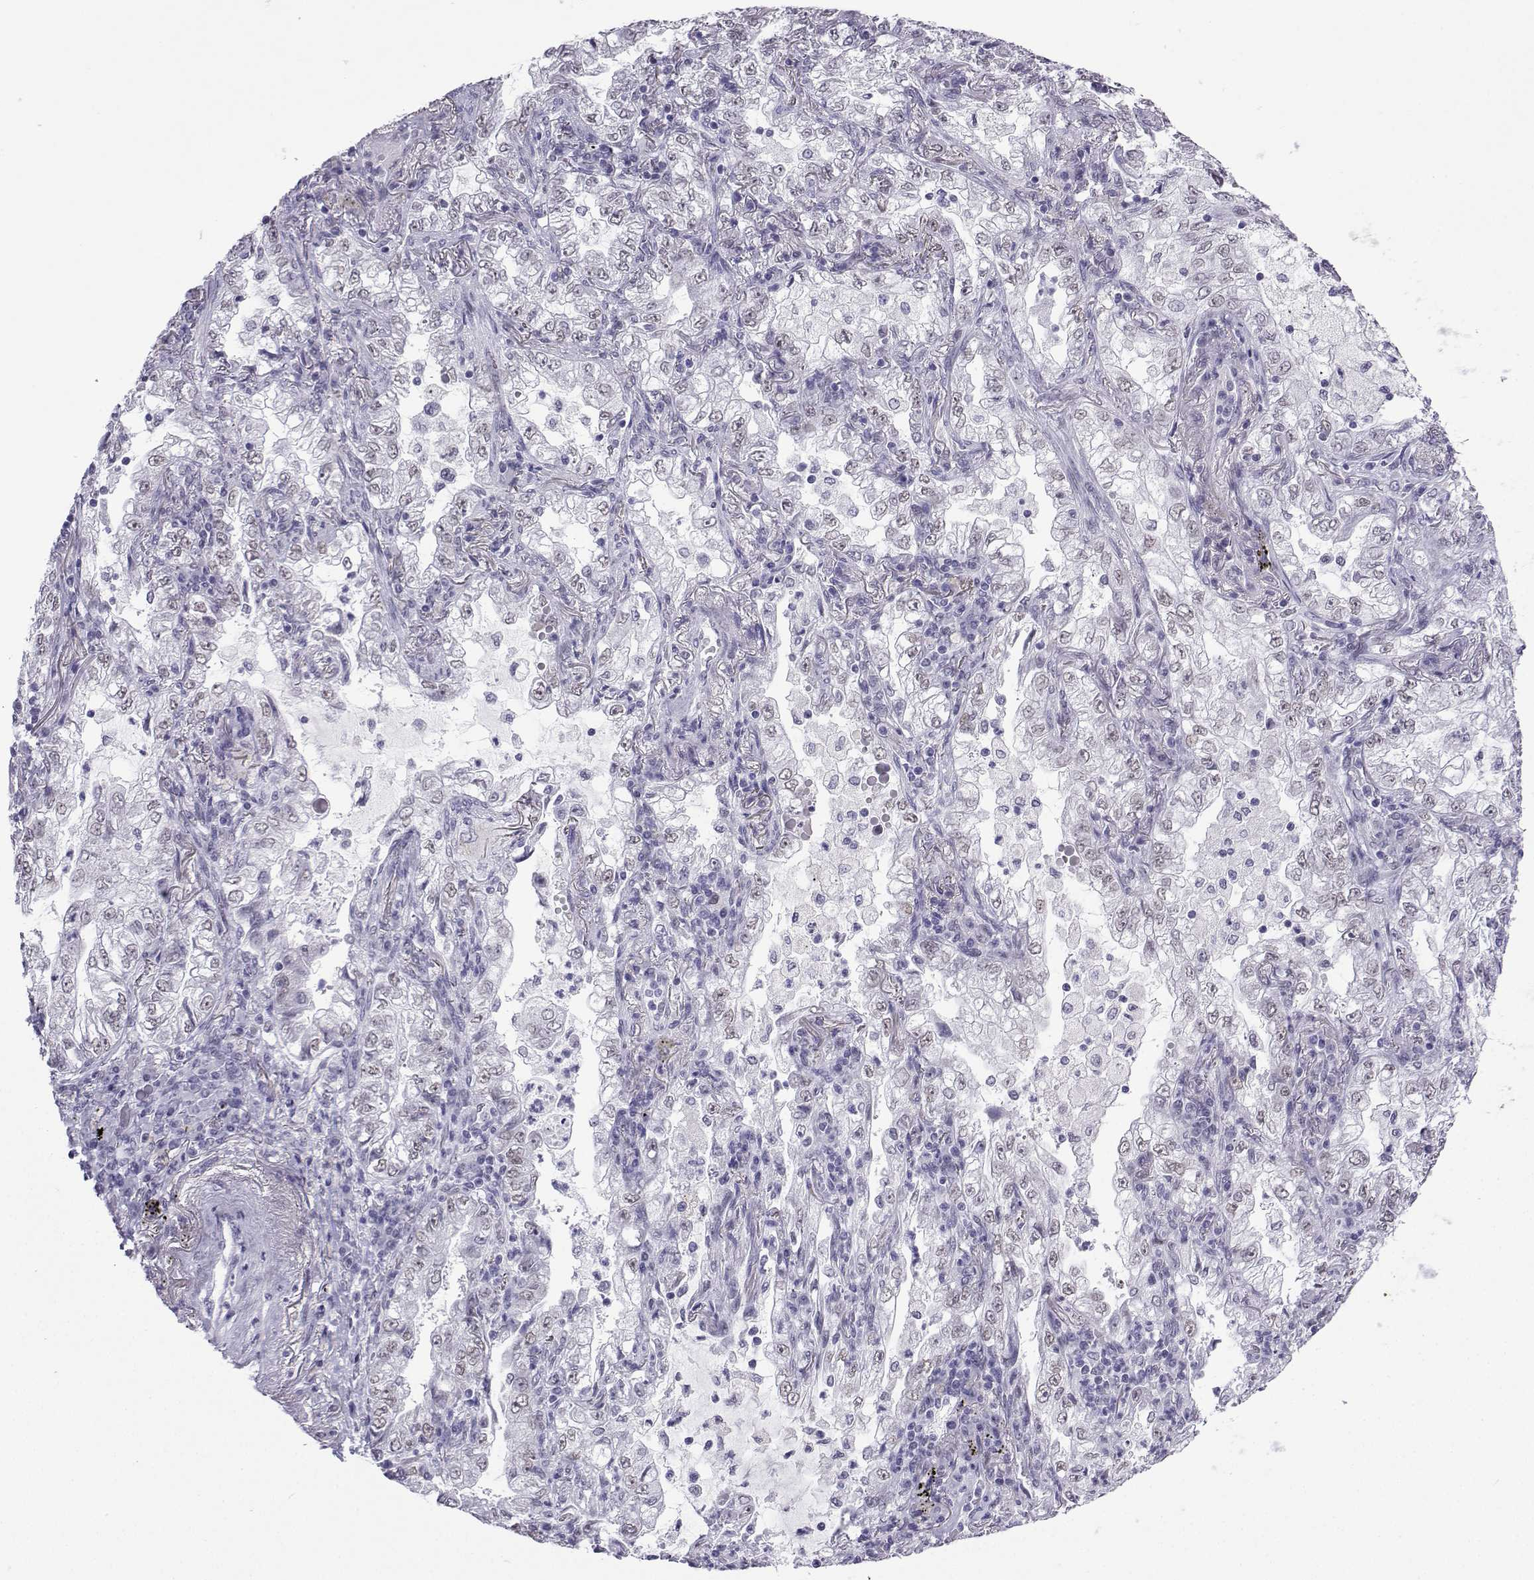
{"staining": {"intensity": "negative", "quantity": "none", "location": "none"}, "tissue": "lung cancer", "cell_type": "Tumor cells", "image_type": "cancer", "snomed": [{"axis": "morphology", "description": "Adenocarcinoma, NOS"}, {"axis": "topography", "description": "Lung"}], "caption": "Tumor cells show no significant protein positivity in lung cancer (adenocarcinoma). The staining was performed using DAB to visualize the protein expression in brown, while the nuclei were stained in blue with hematoxylin (Magnification: 20x).", "gene": "LORICRIN", "patient": {"sex": "female", "age": 73}}